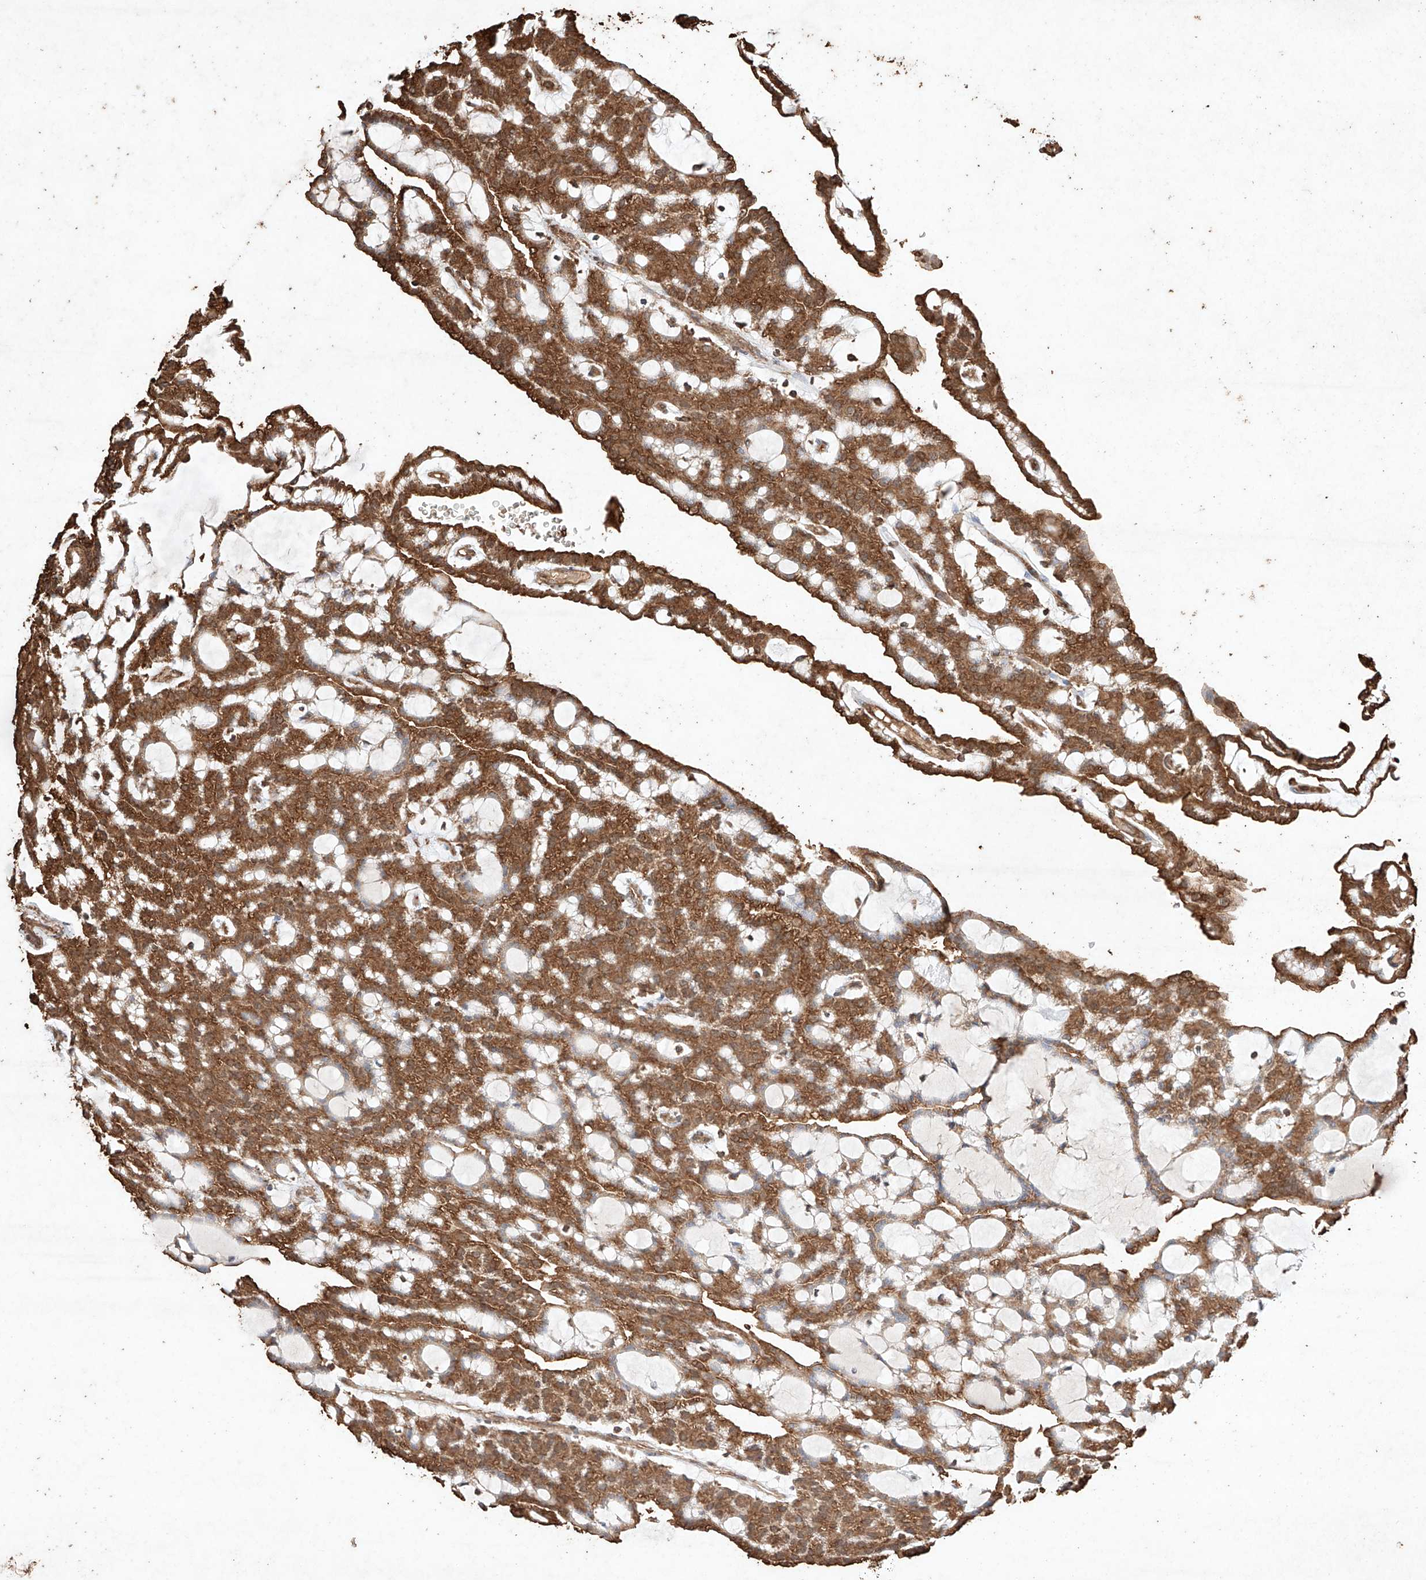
{"staining": {"intensity": "moderate", "quantity": ">75%", "location": "cytoplasmic/membranous"}, "tissue": "renal cancer", "cell_type": "Tumor cells", "image_type": "cancer", "snomed": [{"axis": "morphology", "description": "Adenocarcinoma, NOS"}, {"axis": "topography", "description": "Kidney"}], "caption": "Immunohistochemistry (IHC) (DAB (3,3'-diaminobenzidine)) staining of human adenocarcinoma (renal) reveals moderate cytoplasmic/membranous protein expression in approximately >75% of tumor cells.", "gene": "M6PR", "patient": {"sex": "male", "age": 63}}